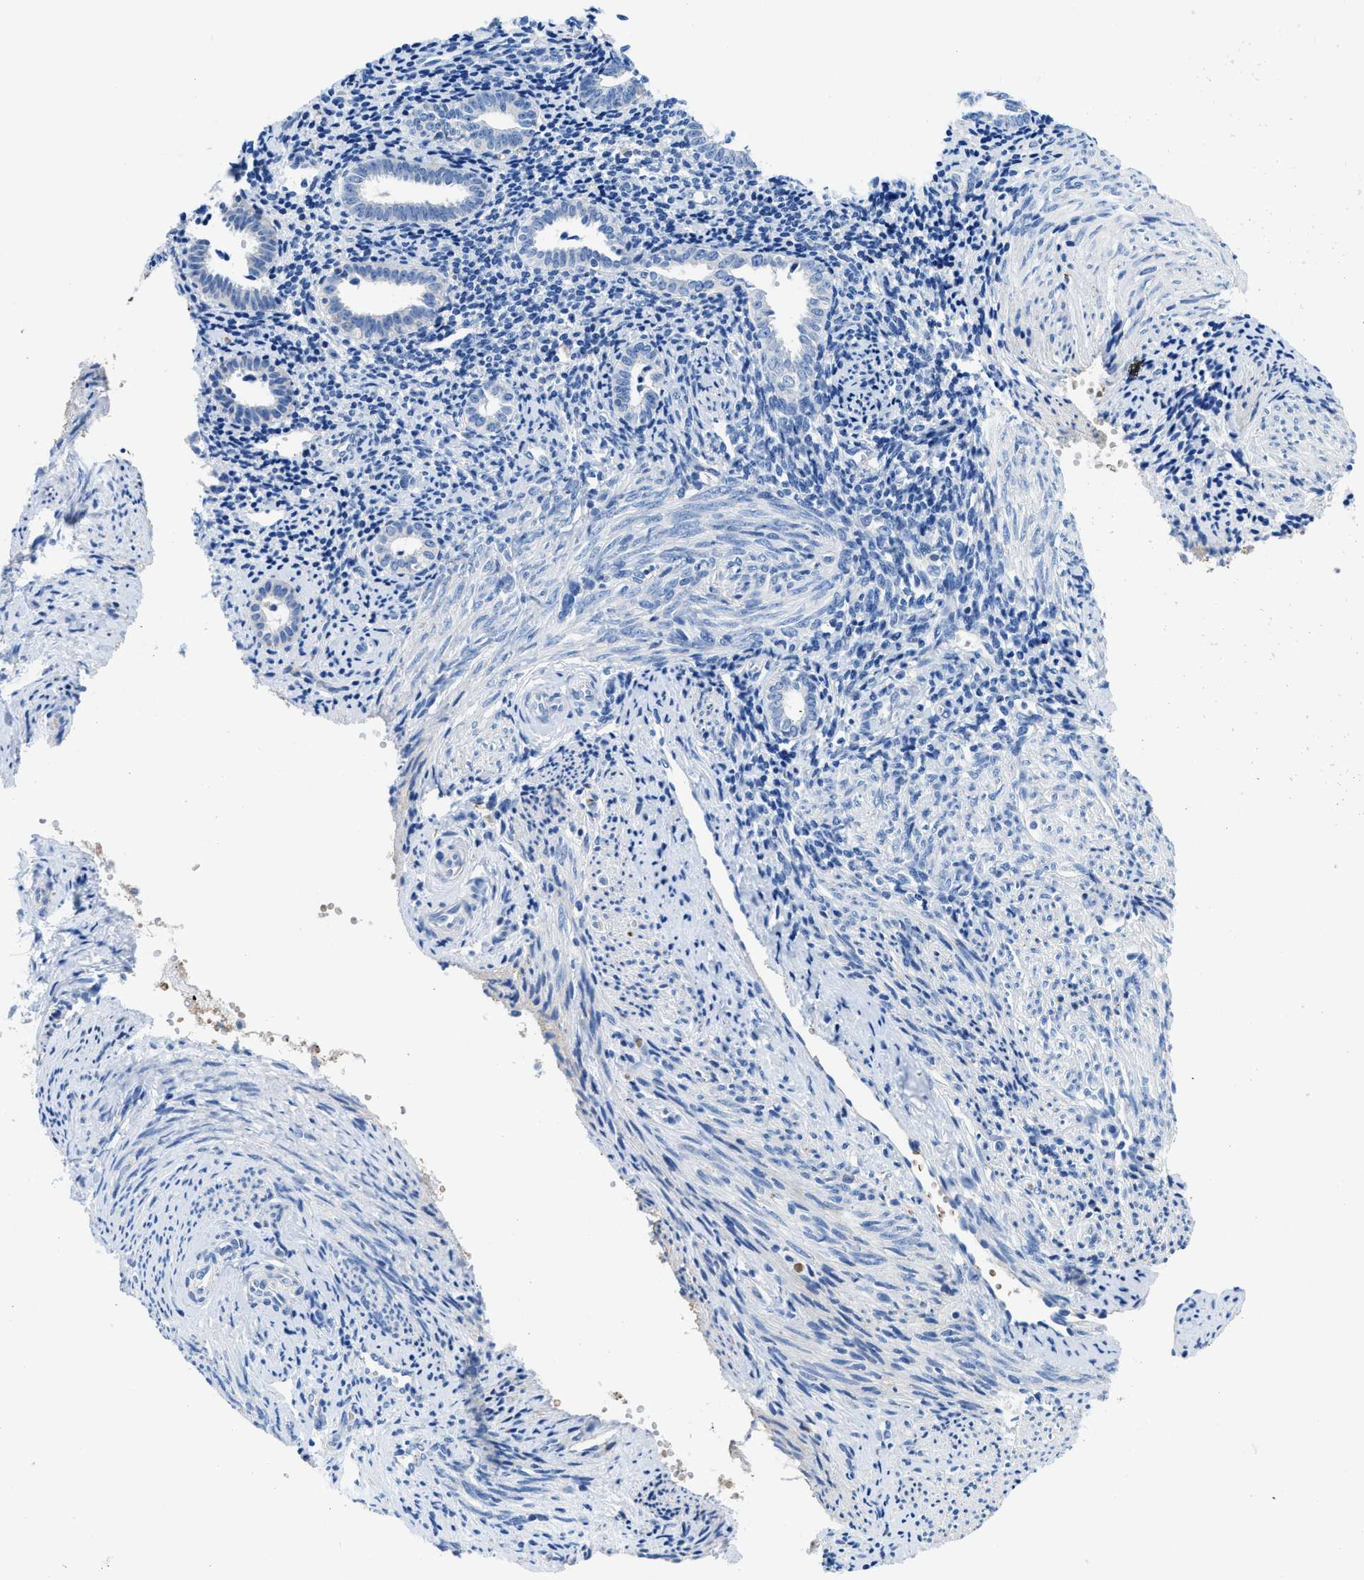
{"staining": {"intensity": "negative", "quantity": "none", "location": "none"}, "tissue": "endometrium", "cell_type": "Cells in endometrial stroma", "image_type": "normal", "snomed": [{"axis": "morphology", "description": "Normal tissue, NOS"}, {"axis": "topography", "description": "Endometrium"}], "caption": "IHC of normal endometrium reveals no staining in cells in endometrial stroma.", "gene": "NEB", "patient": {"sex": "female", "age": 50}}